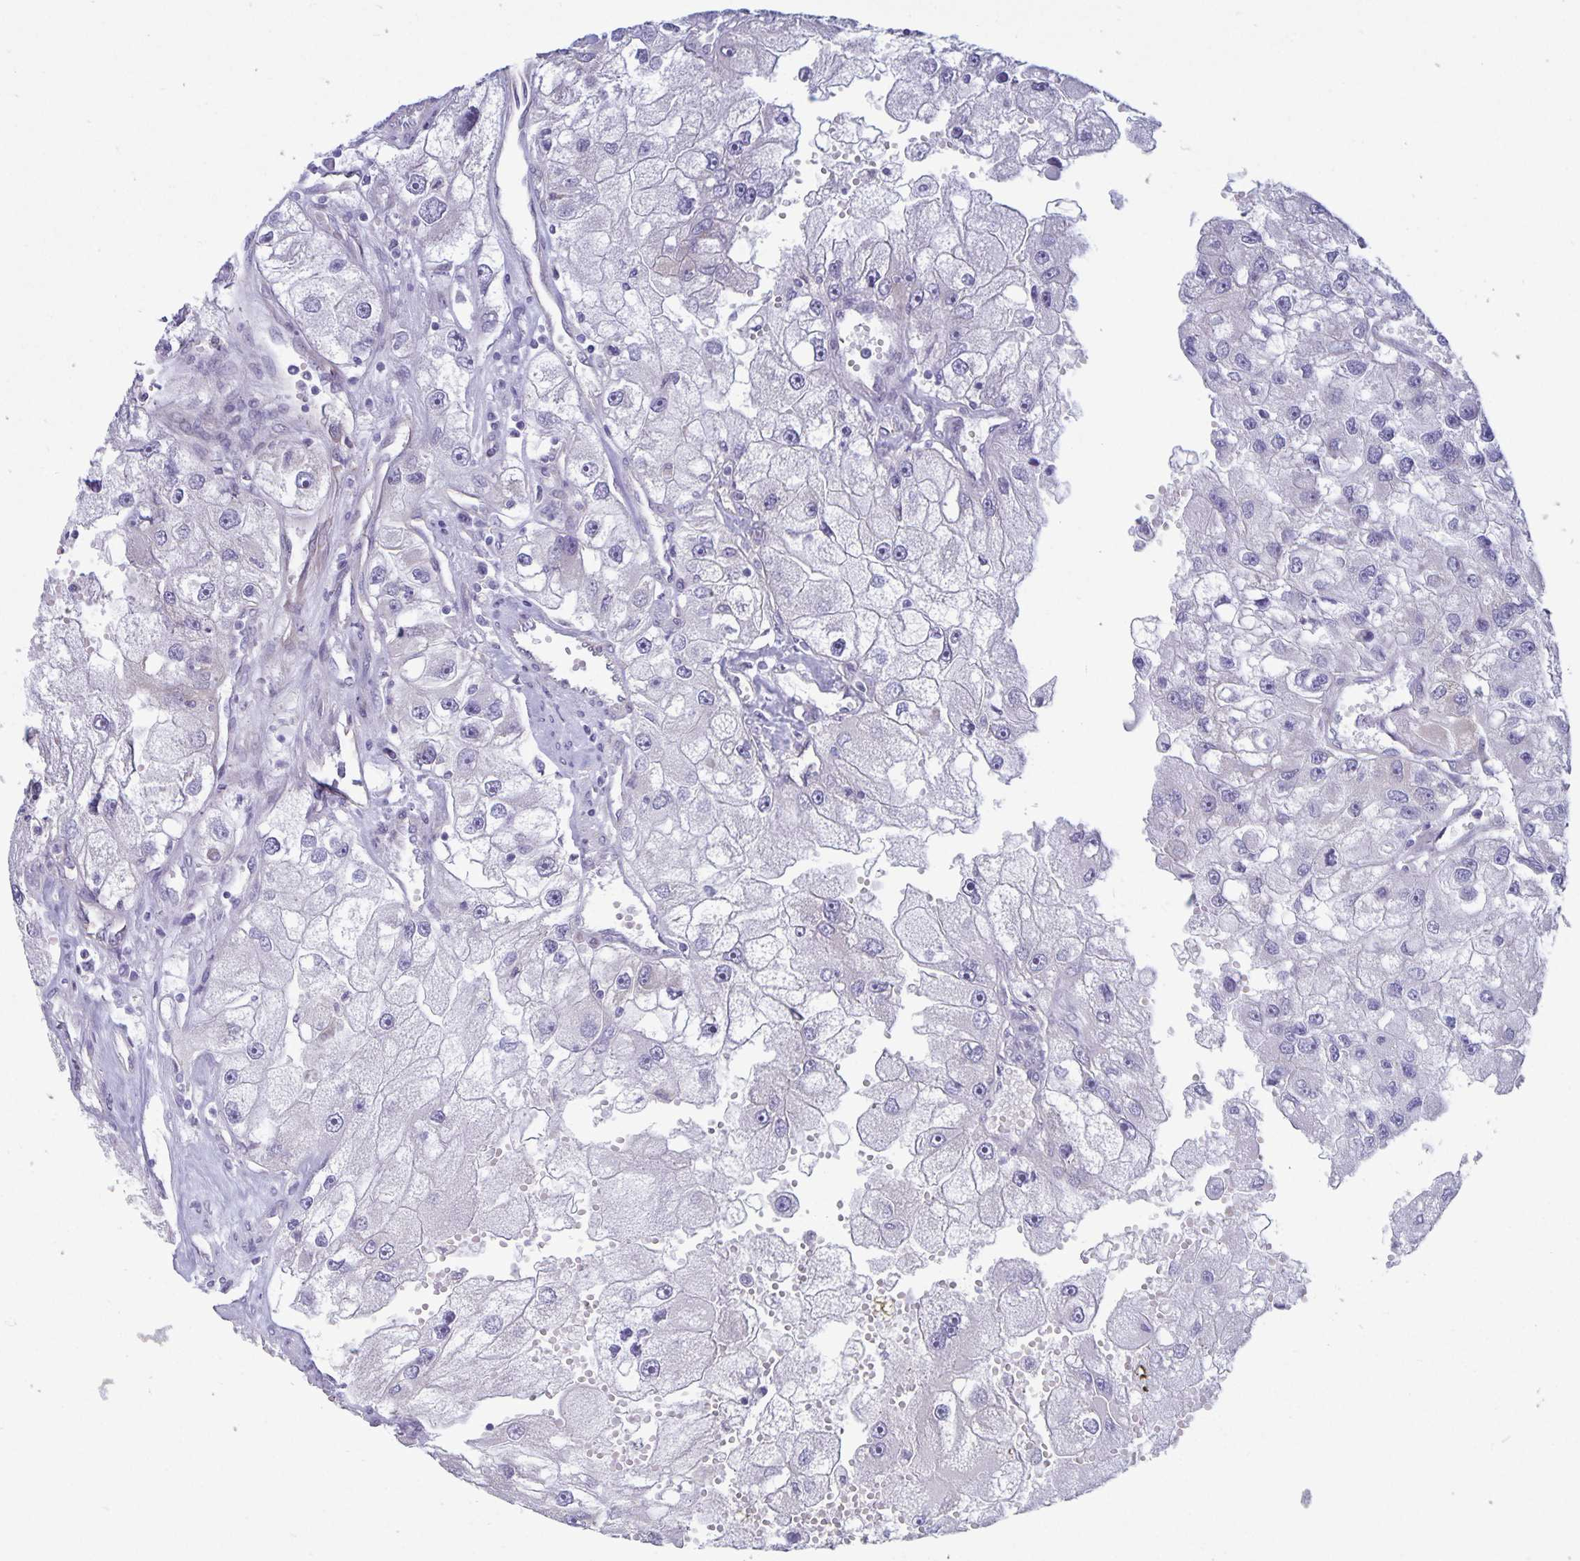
{"staining": {"intensity": "negative", "quantity": "none", "location": "none"}, "tissue": "renal cancer", "cell_type": "Tumor cells", "image_type": "cancer", "snomed": [{"axis": "morphology", "description": "Adenocarcinoma, NOS"}, {"axis": "topography", "description": "Kidney"}], "caption": "A high-resolution histopathology image shows immunohistochemistry staining of adenocarcinoma (renal), which demonstrates no significant staining in tumor cells.", "gene": "PLCB3", "patient": {"sex": "male", "age": 63}}